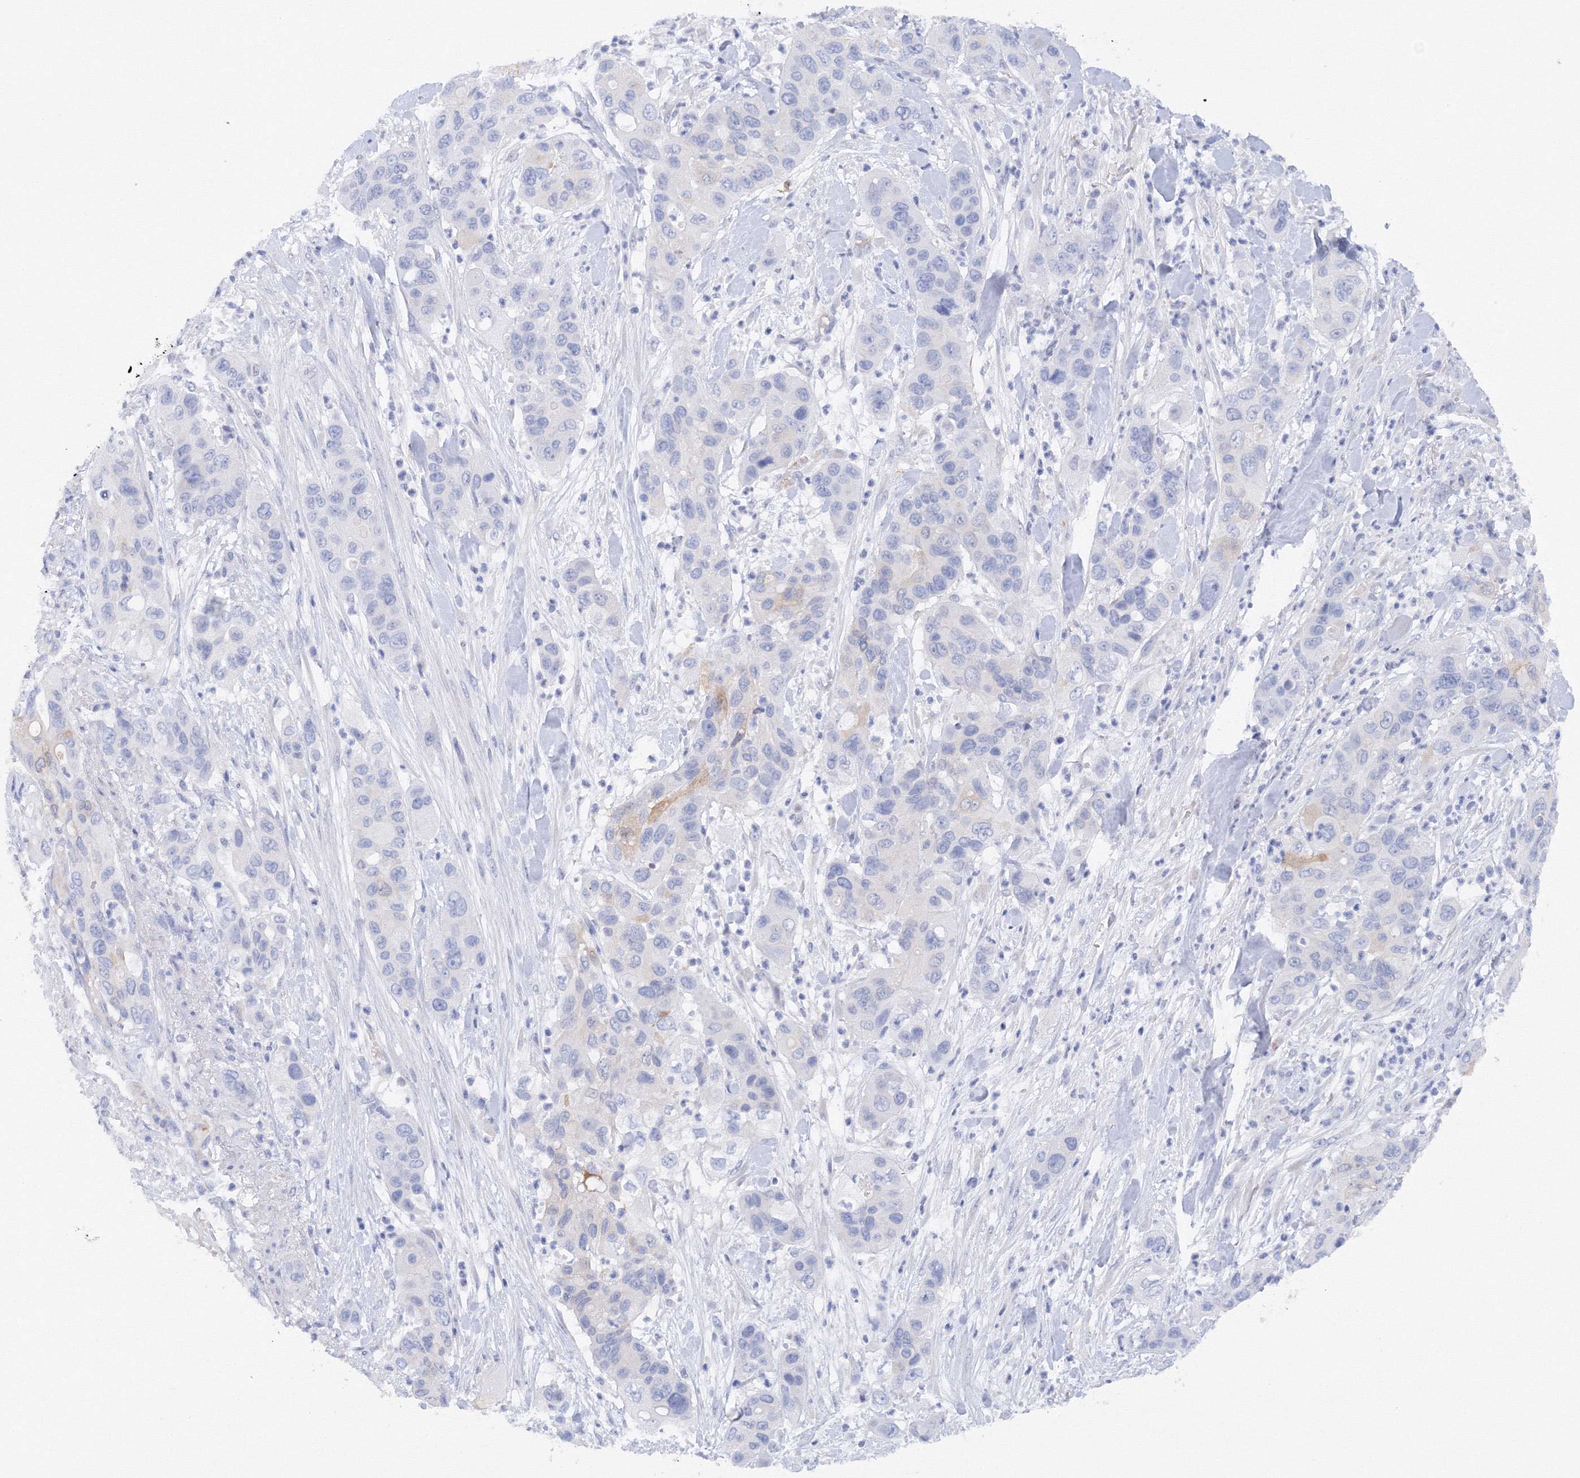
{"staining": {"intensity": "negative", "quantity": "none", "location": "none"}, "tissue": "pancreatic cancer", "cell_type": "Tumor cells", "image_type": "cancer", "snomed": [{"axis": "morphology", "description": "Adenocarcinoma, NOS"}, {"axis": "topography", "description": "Pancreas"}], "caption": "There is no significant expression in tumor cells of pancreatic cancer (adenocarcinoma).", "gene": "TAMM41", "patient": {"sex": "female", "age": 71}}